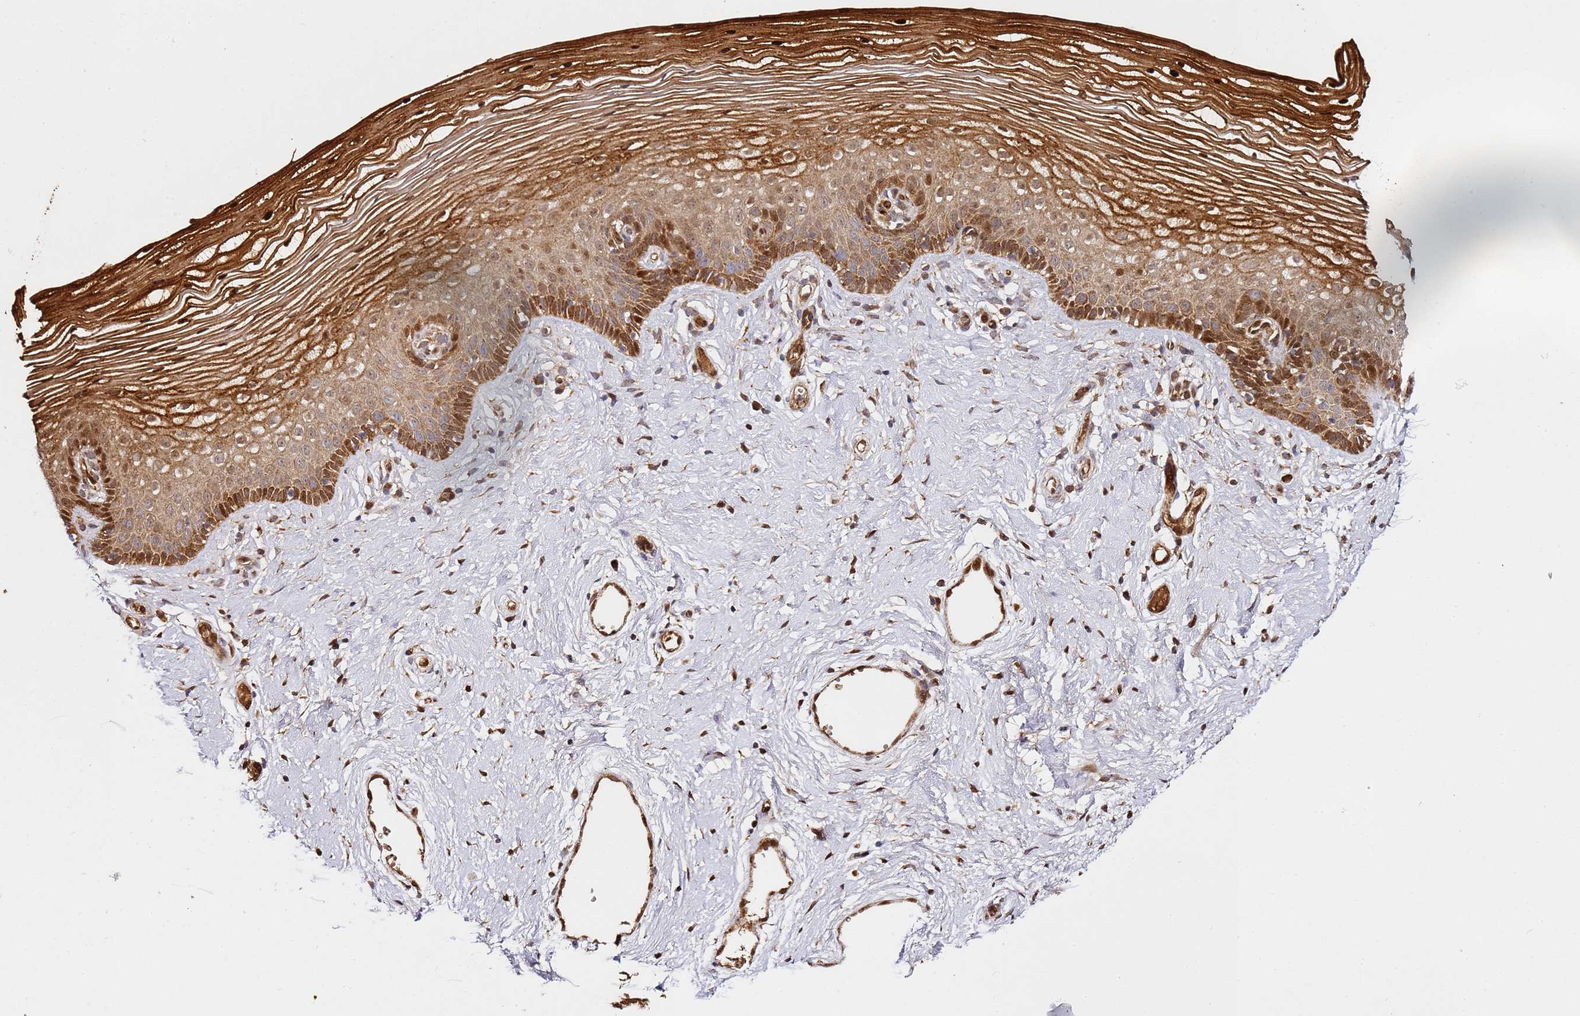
{"staining": {"intensity": "strong", "quantity": ">75%", "location": "cytoplasmic/membranous,nuclear"}, "tissue": "vagina", "cell_type": "Squamous epithelial cells", "image_type": "normal", "snomed": [{"axis": "morphology", "description": "Normal tissue, NOS"}, {"axis": "topography", "description": "Vagina"}], "caption": "Strong cytoplasmic/membranous,nuclear protein positivity is appreciated in about >75% of squamous epithelial cells in vagina.", "gene": "SMOX", "patient": {"sex": "female", "age": 46}}